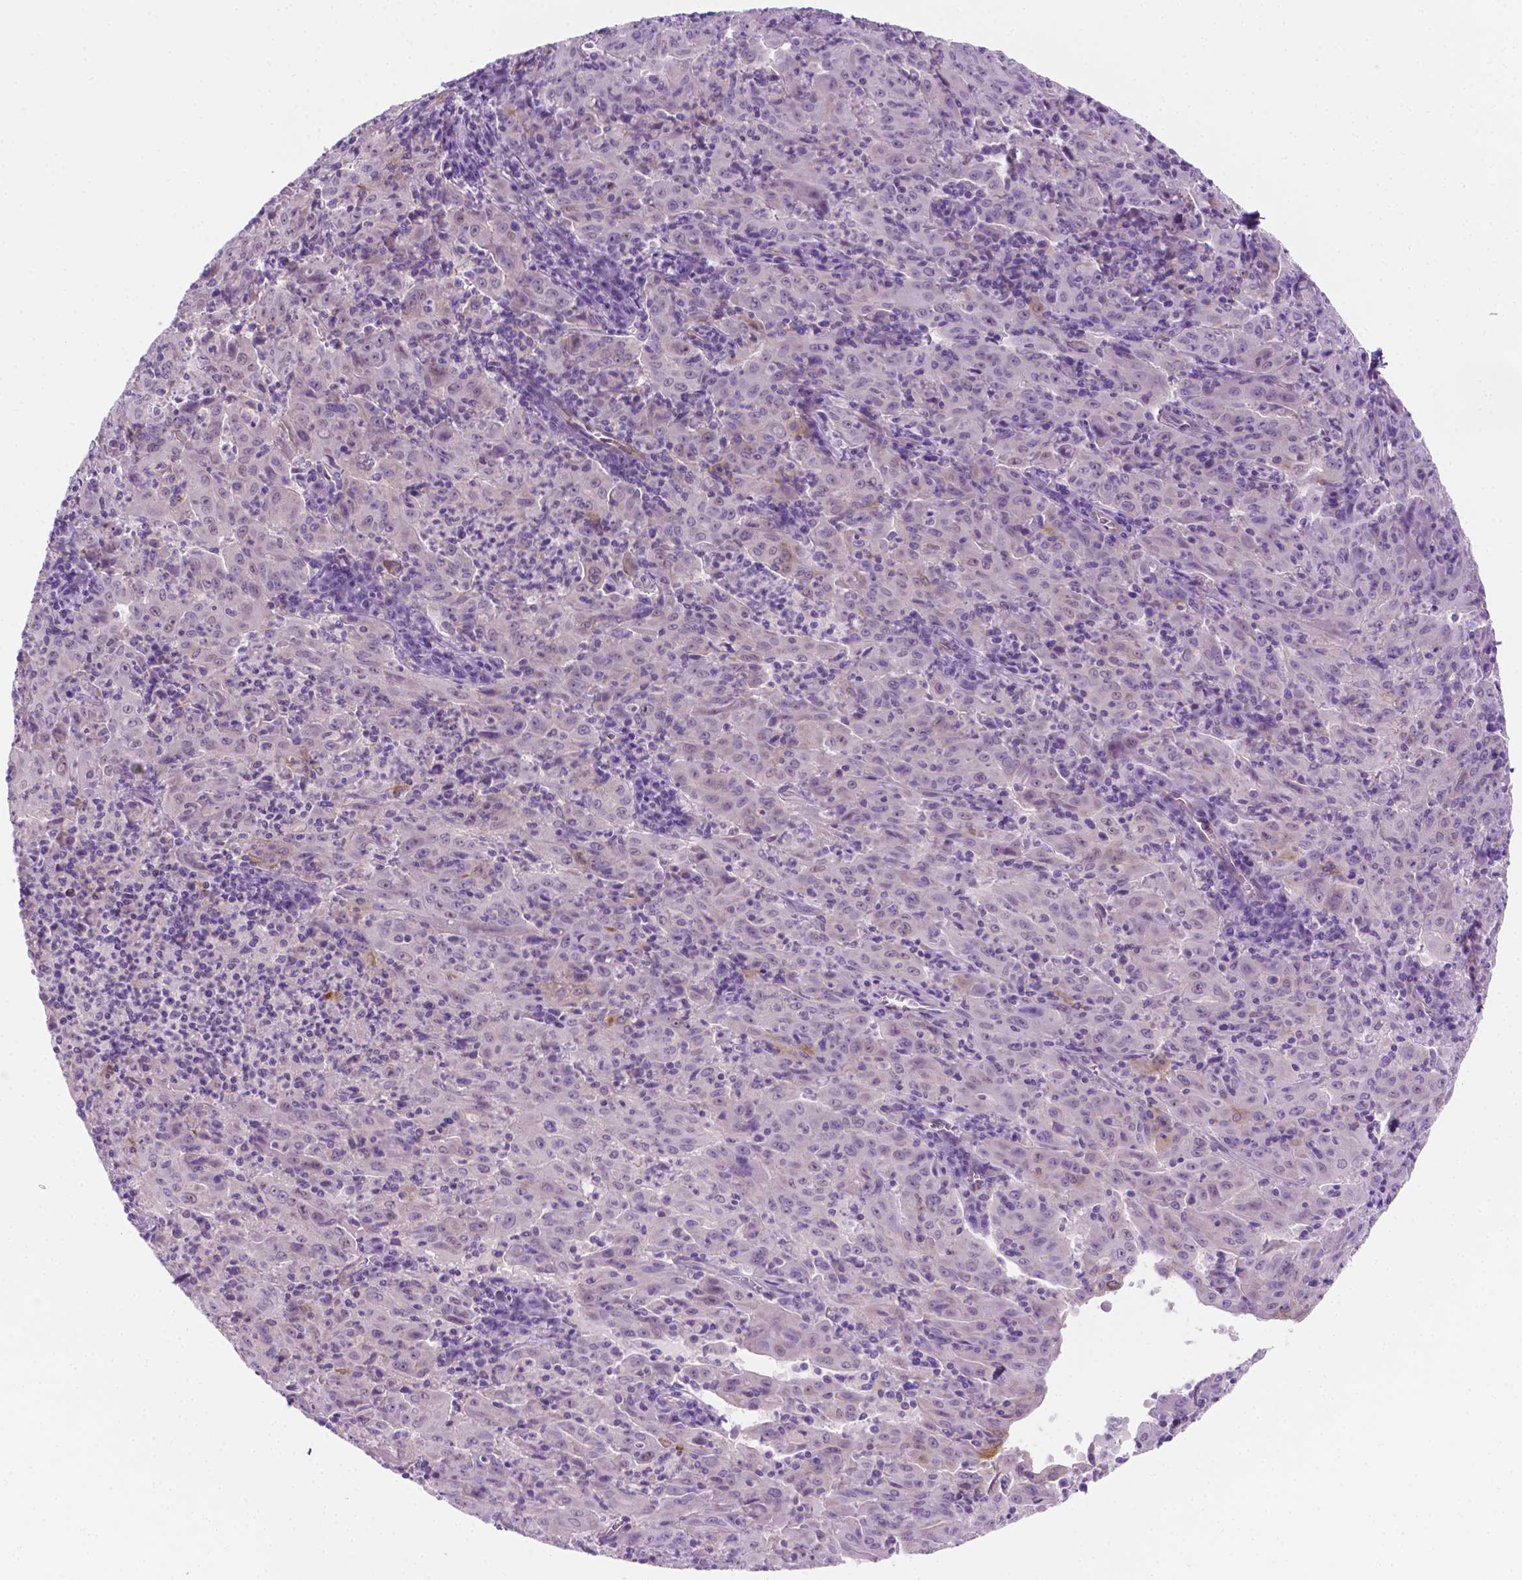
{"staining": {"intensity": "negative", "quantity": "none", "location": "none"}, "tissue": "pancreatic cancer", "cell_type": "Tumor cells", "image_type": "cancer", "snomed": [{"axis": "morphology", "description": "Adenocarcinoma, NOS"}, {"axis": "topography", "description": "Pancreas"}], "caption": "Micrograph shows no significant protein staining in tumor cells of pancreatic adenocarcinoma.", "gene": "EPPK1", "patient": {"sex": "male", "age": 63}}